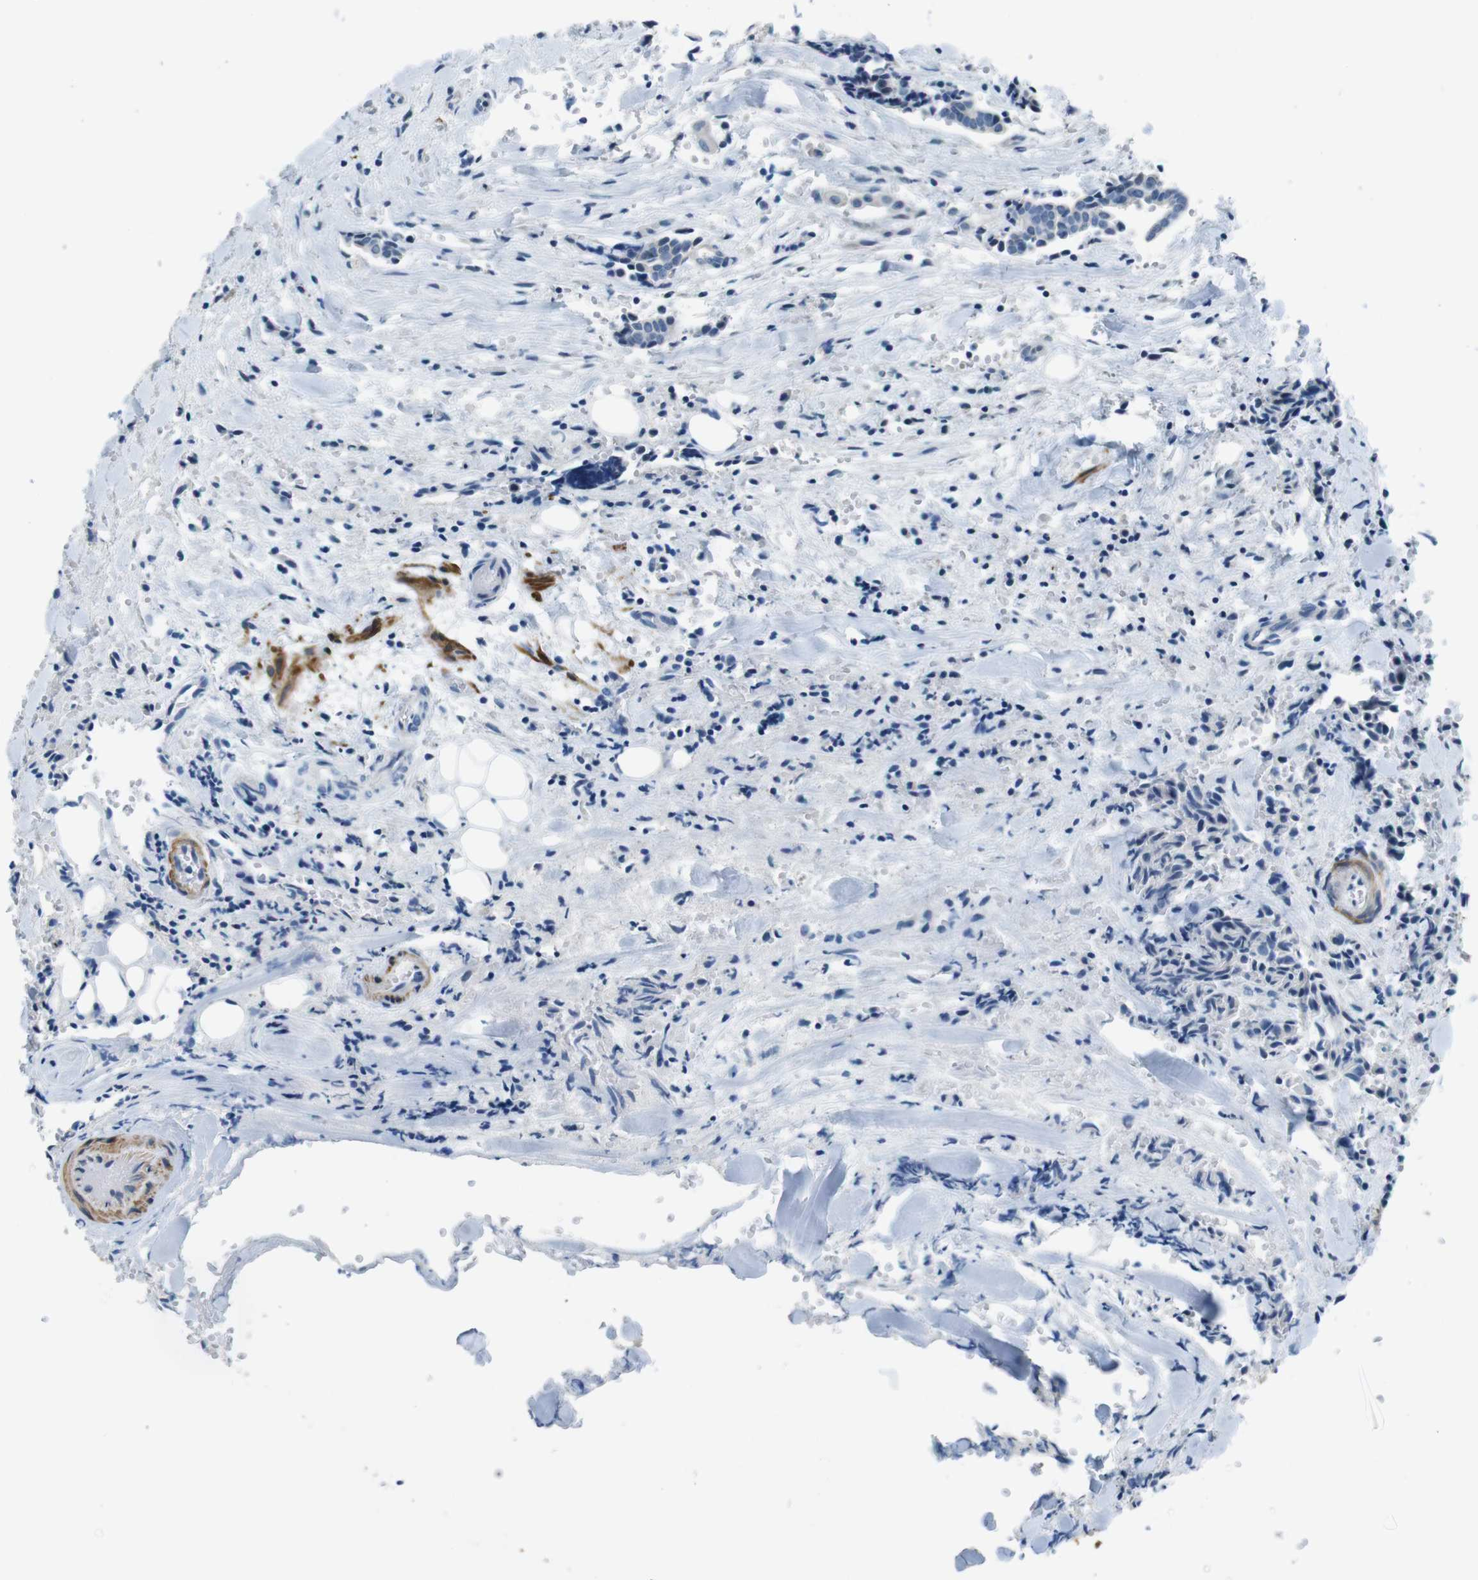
{"staining": {"intensity": "negative", "quantity": "none", "location": "none"}, "tissue": "head and neck cancer", "cell_type": "Tumor cells", "image_type": "cancer", "snomed": [{"axis": "morphology", "description": "Adenocarcinoma, NOS"}, {"axis": "topography", "description": "Salivary gland"}, {"axis": "topography", "description": "Head-Neck"}], "caption": "DAB immunohistochemical staining of human head and neck cancer exhibits no significant positivity in tumor cells. Brightfield microscopy of IHC stained with DAB (3,3'-diaminobenzidine) (brown) and hematoxylin (blue), captured at high magnification.", "gene": "HRH2", "patient": {"sex": "female", "age": 59}}